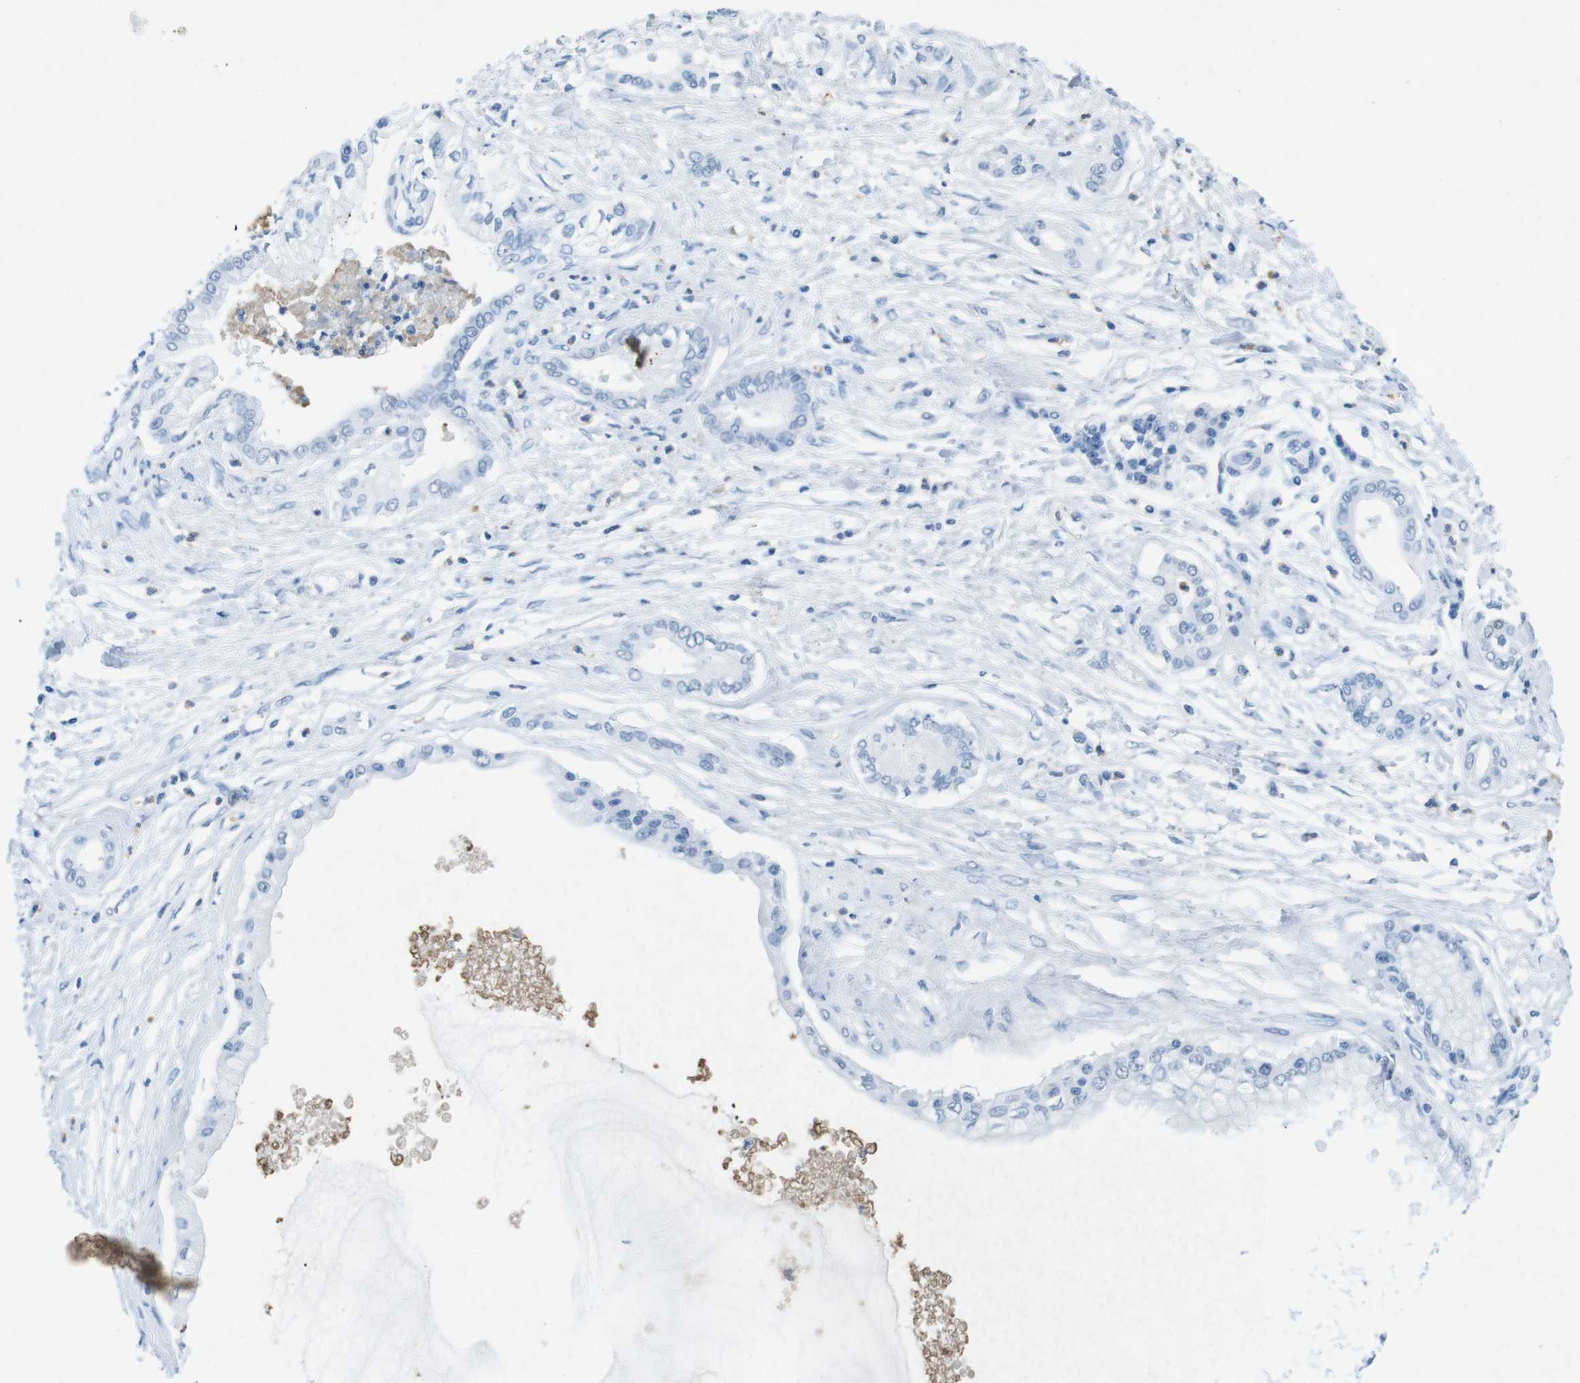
{"staining": {"intensity": "negative", "quantity": "none", "location": "none"}, "tissue": "pancreatic cancer", "cell_type": "Tumor cells", "image_type": "cancer", "snomed": [{"axis": "morphology", "description": "Adenocarcinoma, NOS"}, {"axis": "topography", "description": "Pancreas"}], "caption": "Image shows no protein positivity in tumor cells of adenocarcinoma (pancreatic) tissue.", "gene": "CTAG1B", "patient": {"sex": "male", "age": 56}}